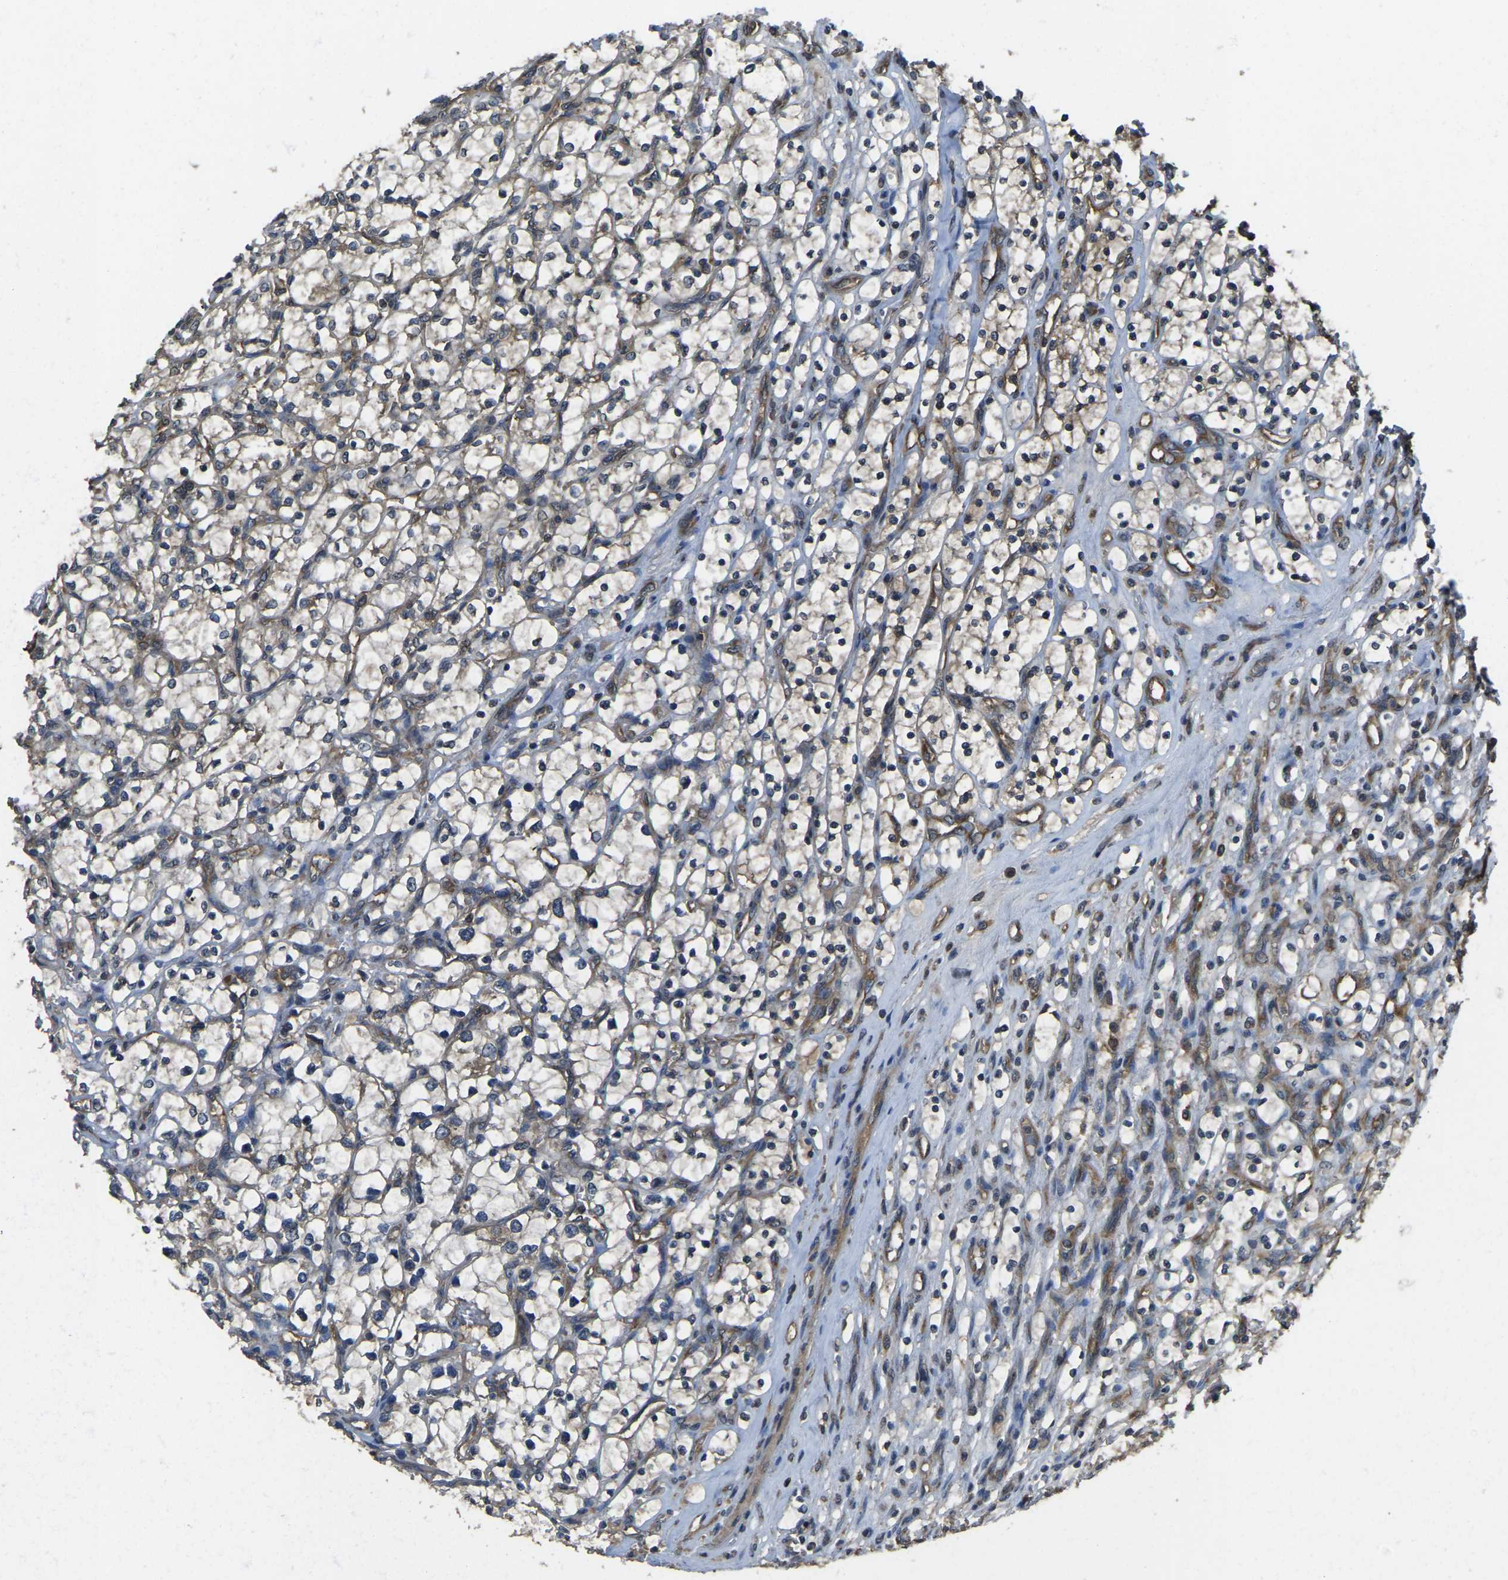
{"staining": {"intensity": "moderate", "quantity": ">75%", "location": "cytoplasmic/membranous"}, "tissue": "renal cancer", "cell_type": "Tumor cells", "image_type": "cancer", "snomed": [{"axis": "morphology", "description": "Adenocarcinoma, NOS"}, {"axis": "topography", "description": "Kidney"}], "caption": "Tumor cells show medium levels of moderate cytoplasmic/membranous positivity in approximately >75% of cells in human renal cancer (adenocarcinoma).", "gene": "AIMP1", "patient": {"sex": "female", "age": 69}}